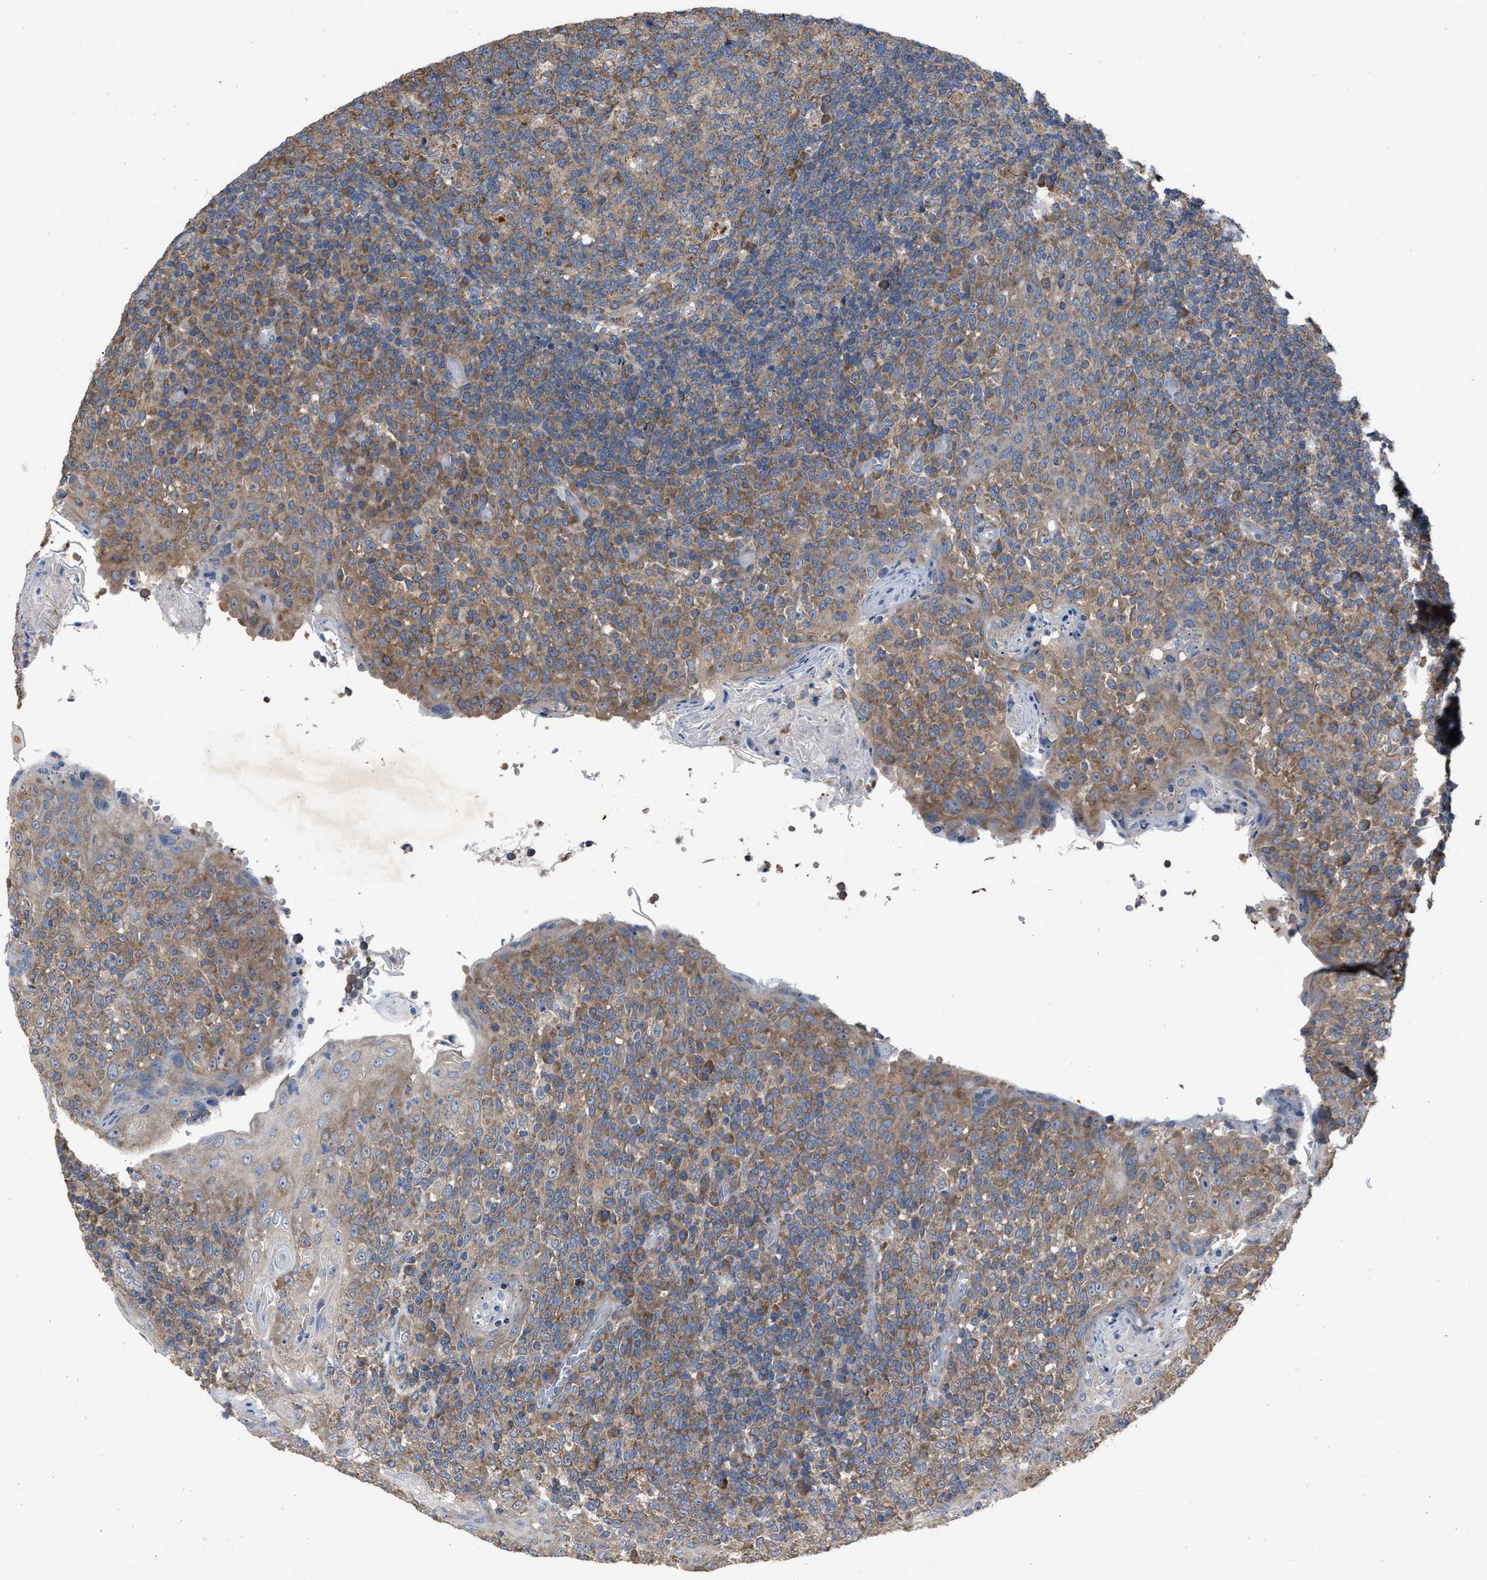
{"staining": {"intensity": "moderate", "quantity": "25%-75%", "location": "cytoplasmic/membranous"}, "tissue": "tonsil", "cell_type": "Germinal center cells", "image_type": "normal", "snomed": [{"axis": "morphology", "description": "Normal tissue, NOS"}, {"axis": "topography", "description": "Tonsil"}], "caption": "DAB (3,3'-diaminobenzidine) immunohistochemical staining of benign tonsil reveals moderate cytoplasmic/membranous protein expression in about 25%-75% of germinal center cells.", "gene": "UPF1", "patient": {"sex": "female", "age": 19}}